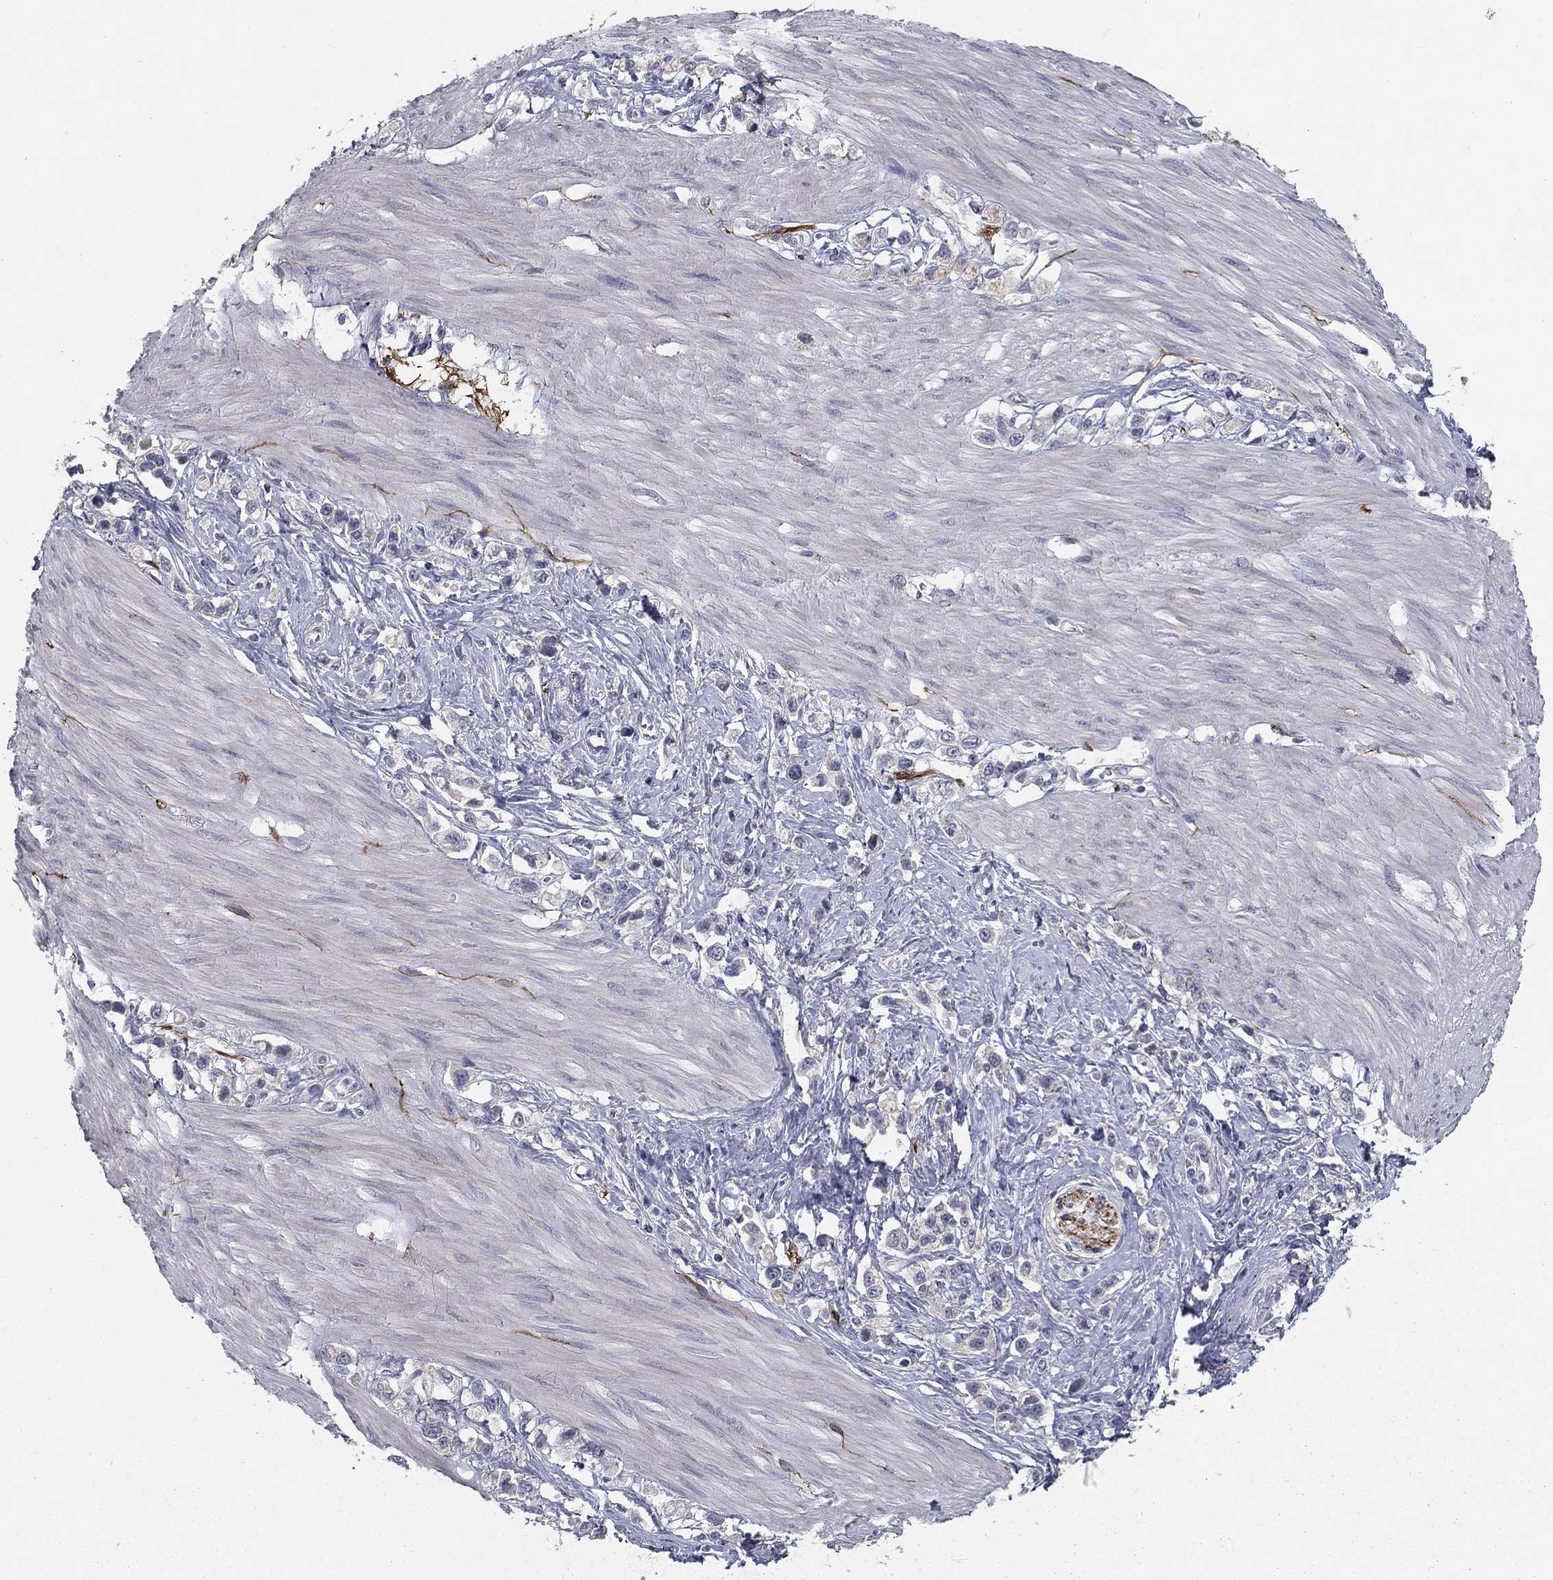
{"staining": {"intensity": "negative", "quantity": "none", "location": "none"}, "tissue": "stomach cancer", "cell_type": "Tumor cells", "image_type": "cancer", "snomed": [{"axis": "morphology", "description": "Normal tissue, NOS"}, {"axis": "morphology", "description": "Adenocarcinoma, NOS"}, {"axis": "morphology", "description": "Adenocarcinoma, High grade"}, {"axis": "topography", "description": "Stomach, upper"}, {"axis": "topography", "description": "Stomach"}], "caption": "Immunohistochemistry photomicrograph of human stomach cancer (high-grade adenocarcinoma) stained for a protein (brown), which exhibits no staining in tumor cells.", "gene": "CD274", "patient": {"sex": "female", "age": 65}}